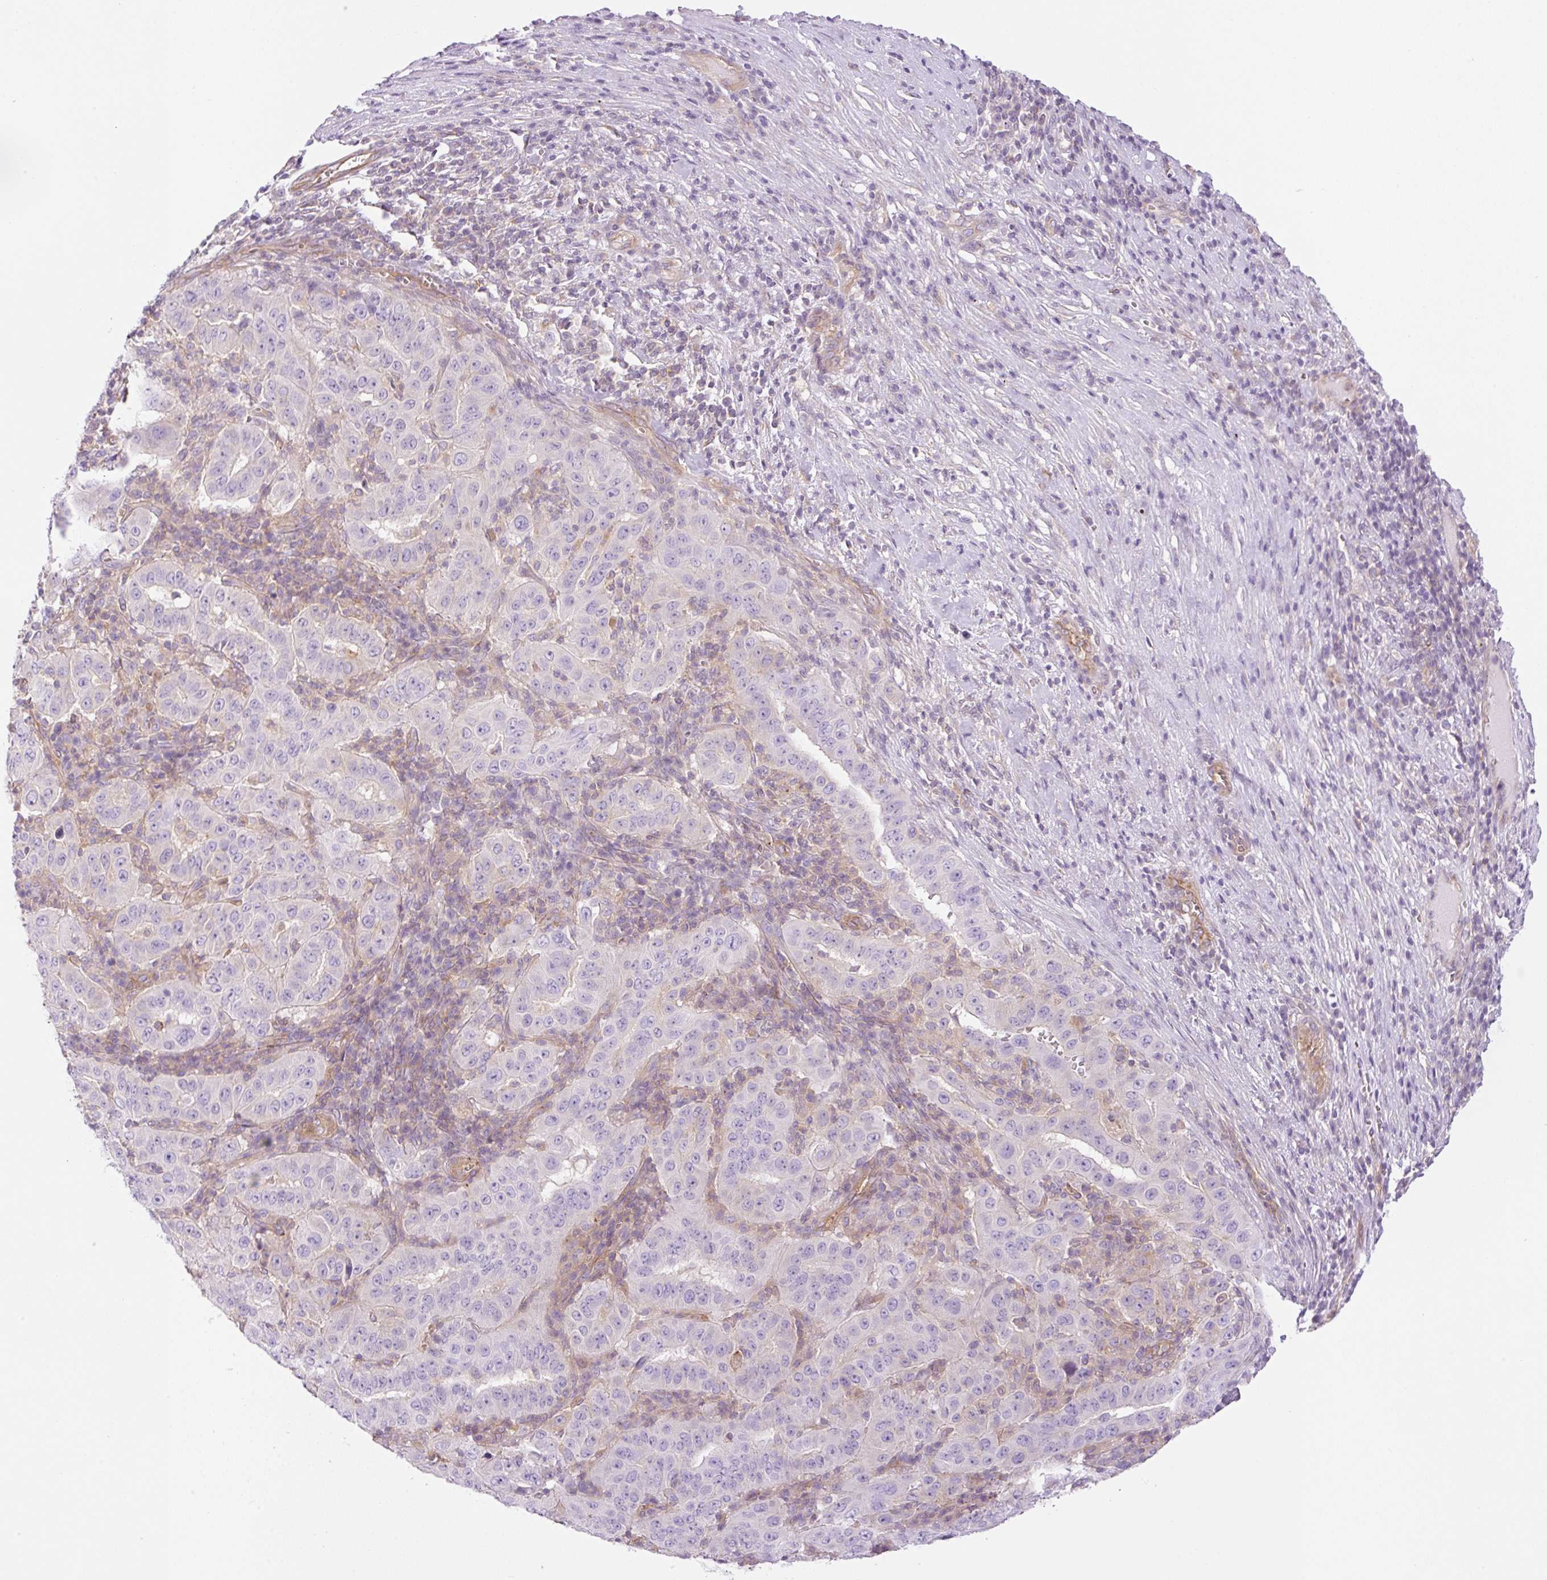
{"staining": {"intensity": "negative", "quantity": "none", "location": "none"}, "tissue": "pancreatic cancer", "cell_type": "Tumor cells", "image_type": "cancer", "snomed": [{"axis": "morphology", "description": "Adenocarcinoma, NOS"}, {"axis": "topography", "description": "Pancreas"}], "caption": "Immunohistochemistry image of neoplastic tissue: human pancreatic adenocarcinoma stained with DAB shows no significant protein positivity in tumor cells.", "gene": "EHD3", "patient": {"sex": "male", "age": 63}}